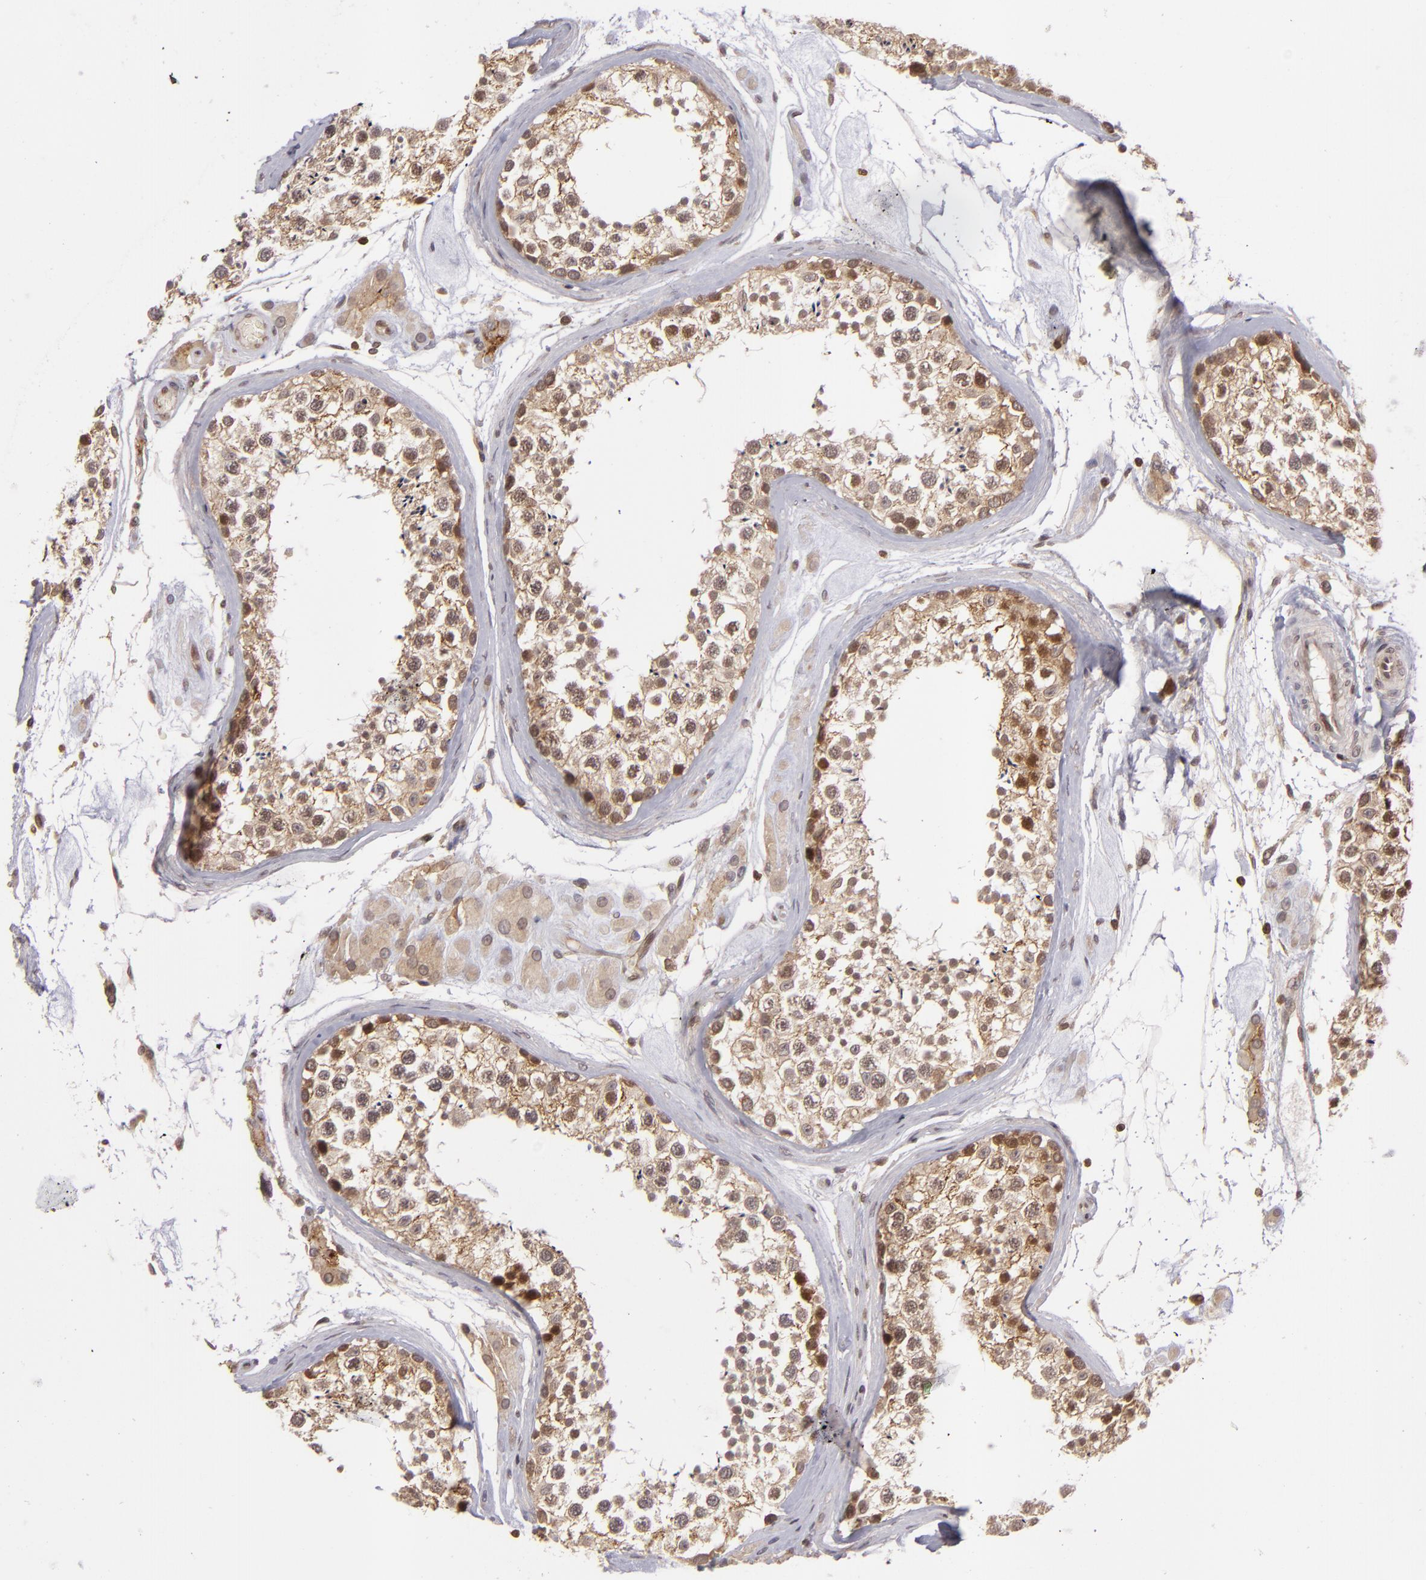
{"staining": {"intensity": "moderate", "quantity": "25%-75%", "location": "cytoplasmic/membranous"}, "tissue": "testis", "cell_type": "Cells in seminiferous ducts", "image_type": "normal", "snomed": [{"axis": "morphology", "description": "Normal tissue, NOS"}, {"axis": "topography", "description": "Testis"}], "caption": "Protein expression by IHC demonstrates moderate cytoplasmic/membranous expression in approximately 25%-75% of cells in seminiferous ducts in normal testis.", "gene": "ZBTB33", "patient": {"sex": "male", "age": 46}}